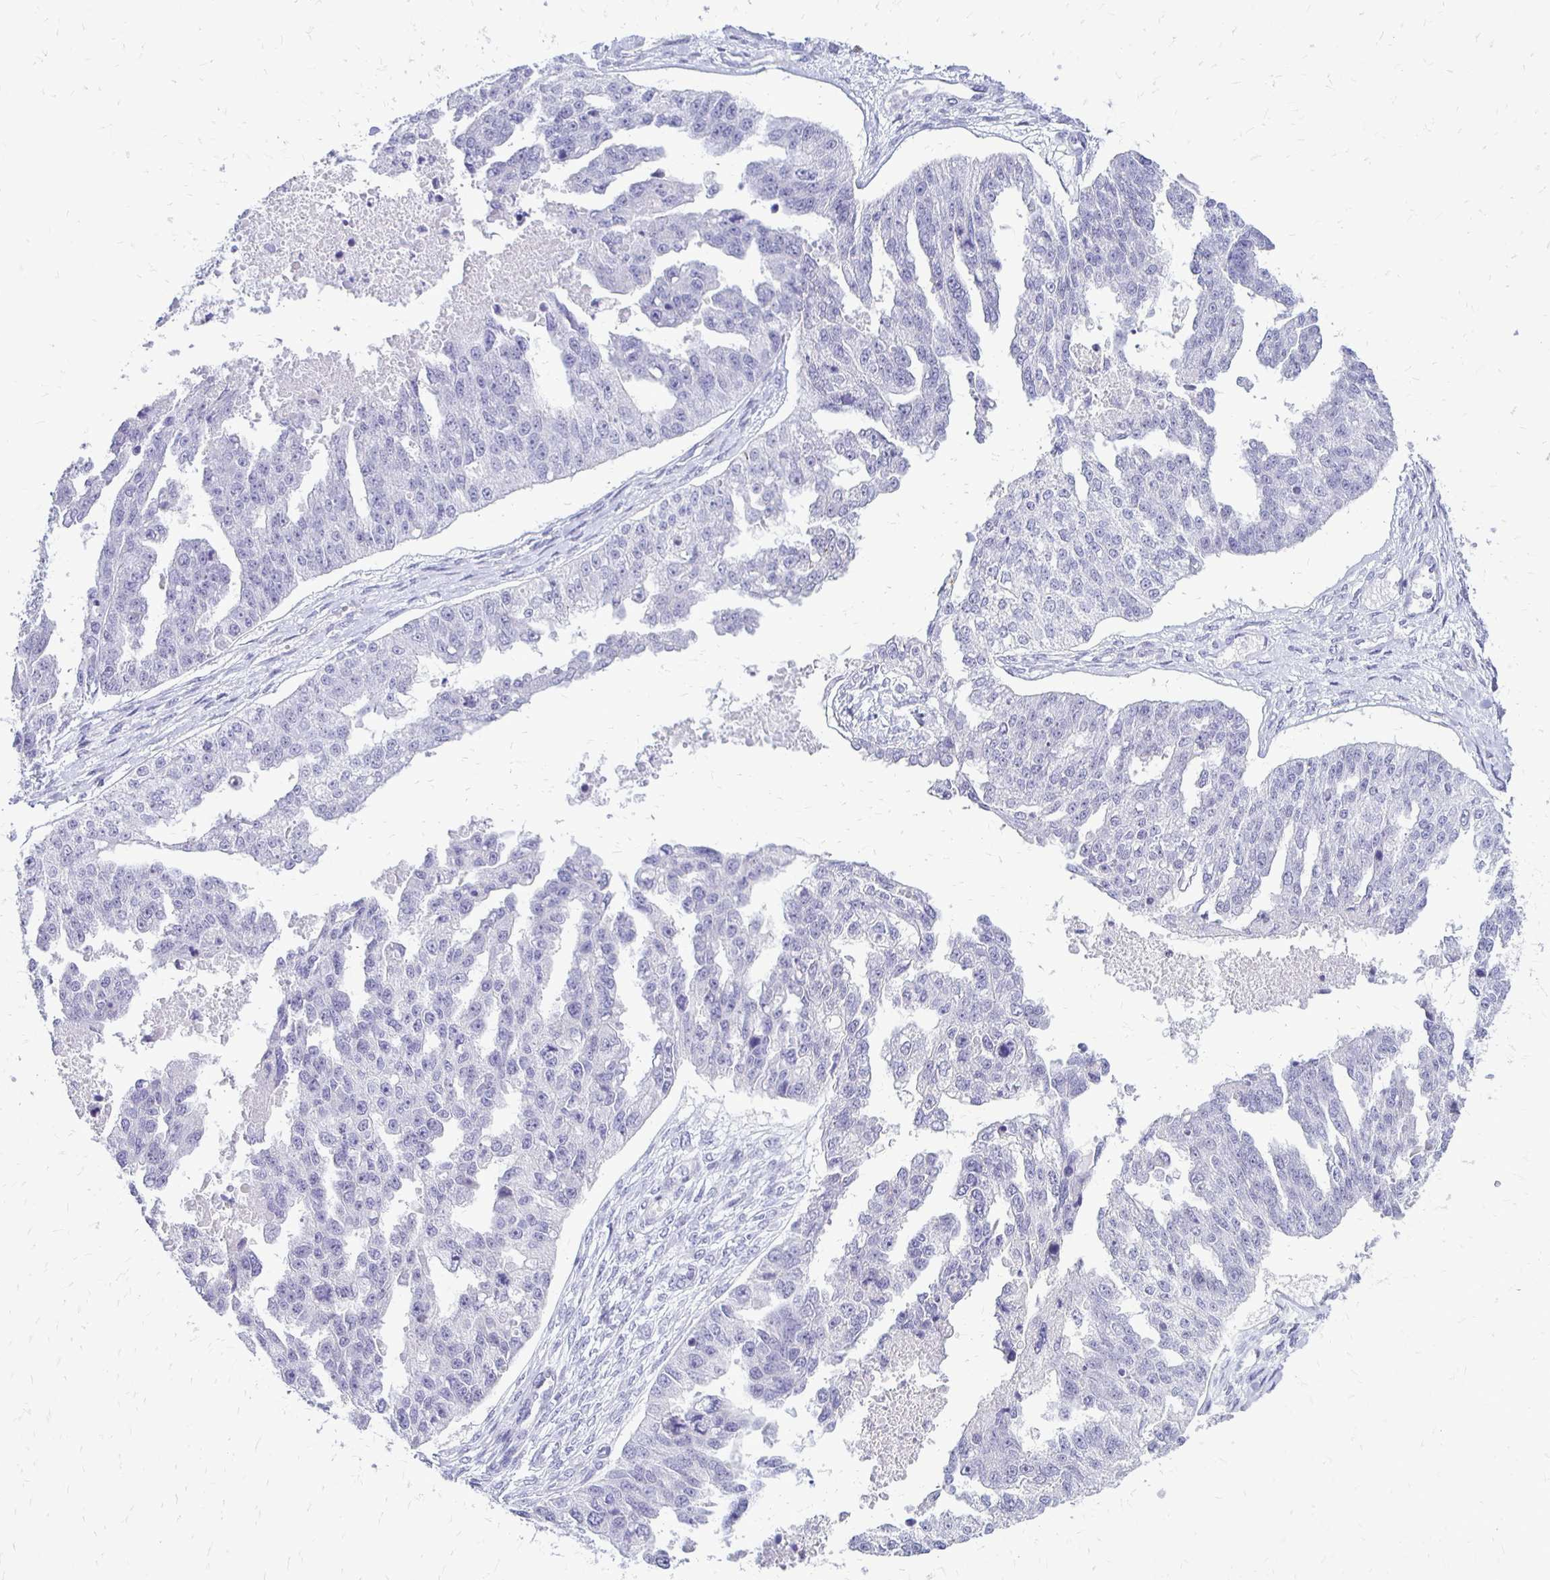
{"staining": {"intensity": "negative", "quantity": "none", "location": "none"}, "tissue": "ovarian cancer", "cell_type": "Tumor cells", "image_type": "cancer", "snomed": [{"axis": "morphology", "description": "Cystadenocarcinoma, serous, NOS"}, {"axis": "topography", "description": "Ovary"}], "caption": "The photomicrograph shows no significant positivity in tumor cells of ovarian serous cystadenocarcinoma. (DAB immunohistochemistry with hematoxylin counter stain).", "gene": "EPYC", "patient": {"sex": "female", "age": 58}}